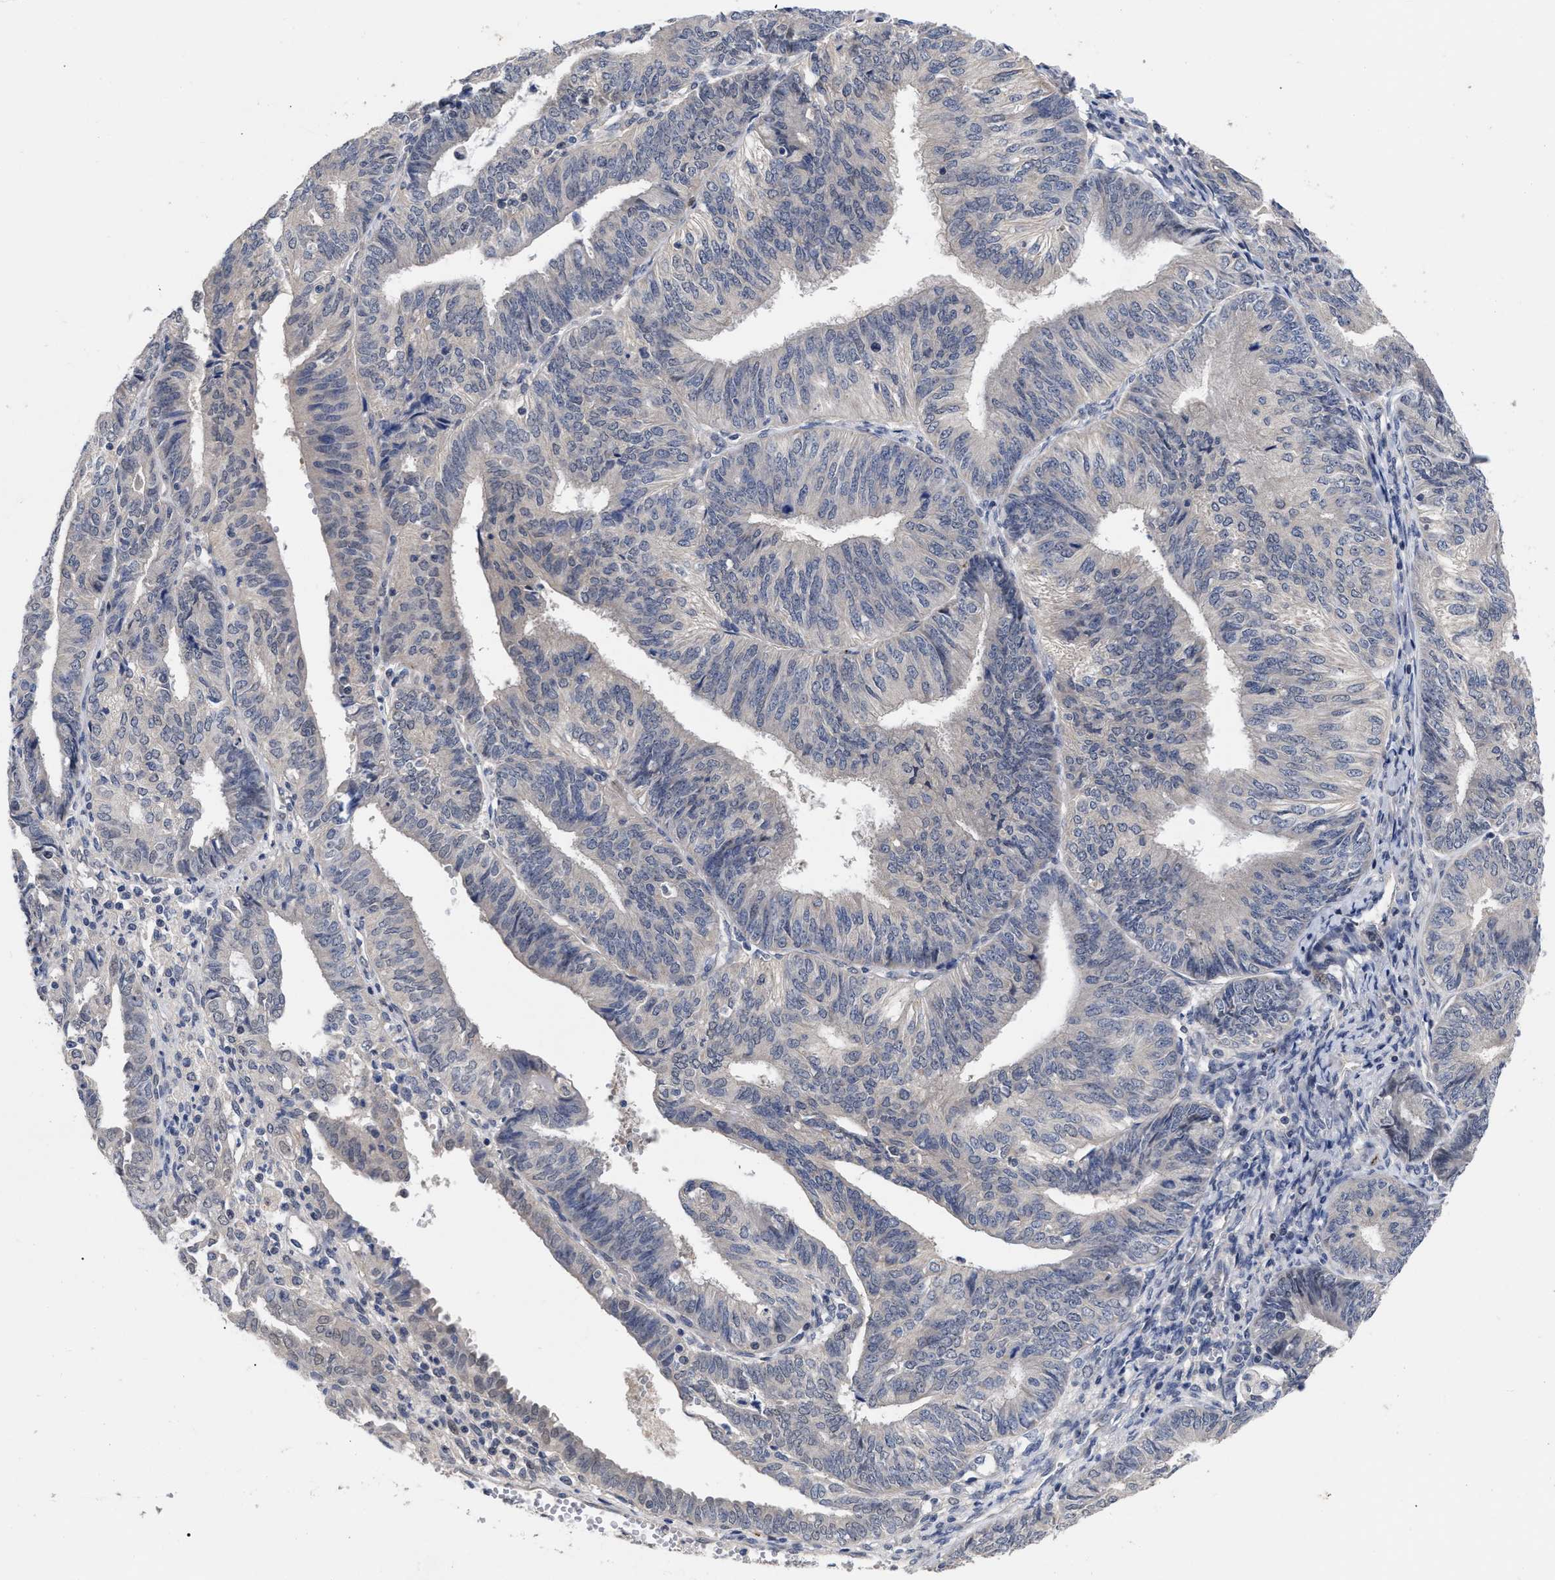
{"staining": {"intensity": "negative", "quantity": "none", "location": "none"}, "tissue": "endometrial cancer", "cell_type": "Tumor cells", "image_type": "cancer", "snomed": [{"axis": "morphology", "description": "Adenocarcinoma, NOS"}, {"axis": "topography", "description": "Endometrium"}], "caption": "High magnification brightfield microscopy of endometrial cancer (adenocarcinoma) stained with DAB (brown) and counterstained with hematoxylin (blue): tumor cells show no significant positivity. The staining was performed using DAB (3,3'-diaminobenzidine) to visualize the protein expression in brown, while the nuclei were stained in blue with hematoxylin (Magnification: 20x).", "gene": "CCN5", "patient": {"sex": "female", "age": 58}}